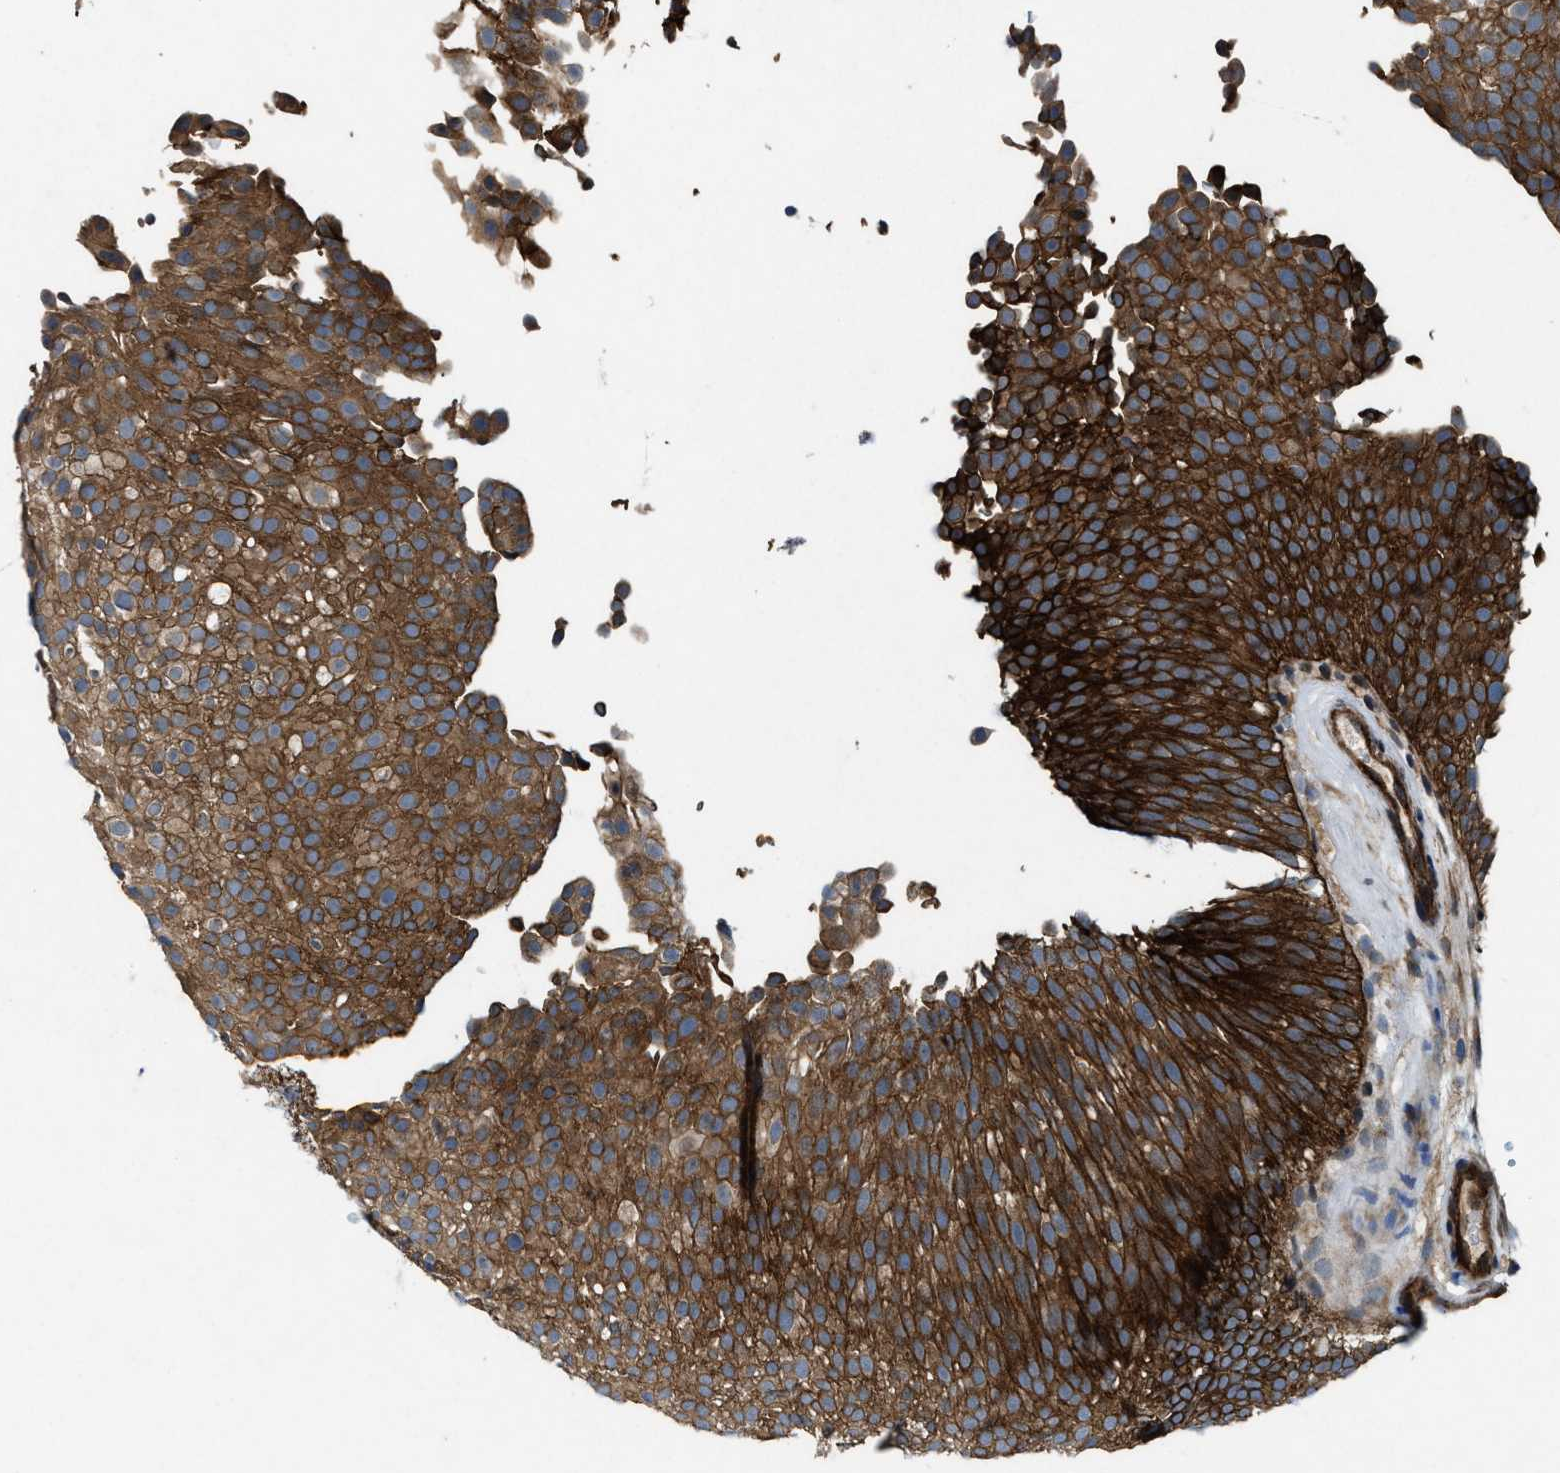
{"staining": {"intensity": "strong", "quantity": ">75%", "location": "cytoplasmic/membranous"}, "tissue": "urothelial cancer", "cell_type": "Tumor cells", "image_type": "cancer", "snomed": [{"axis": "morphology", "description": "Urothelial carcinoma, Low grade"}, {"axis": "topography", "description": "Urinary bladder"}], "caption": "An immunohistochemistry image of neoplastic tissue is shown. Protein staining in brown labels strong cytoplasmic/membranous positivity in urothelial carcinoma (low-grade) within tumor cells.", "gene": "URGCP", "patient": {"sex": "male", "age": 78}}